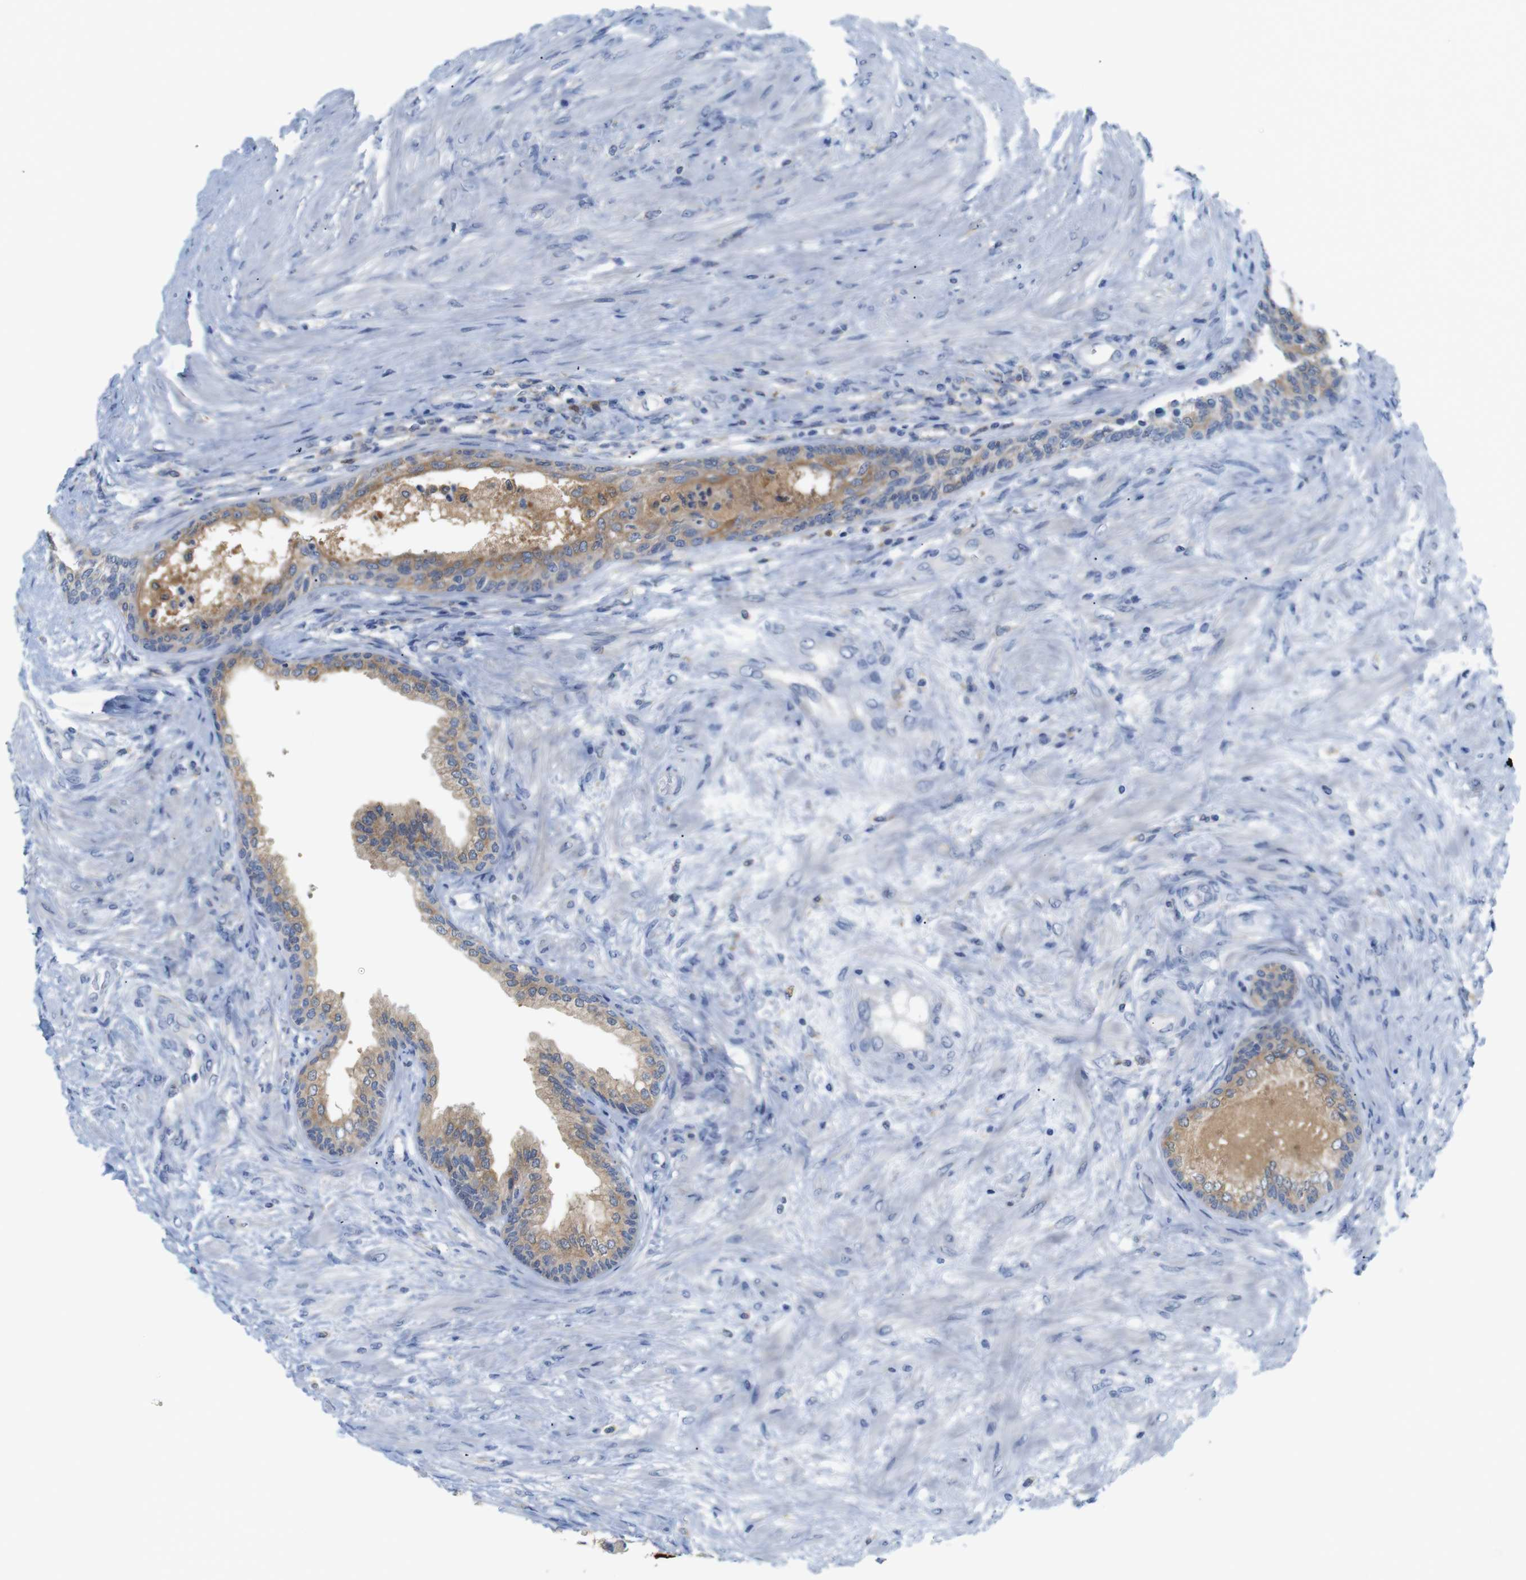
{"staining": {"intensity": "moderate", "quantity": ">75%", "location": "cytoplasmic/membranous"}, "tissue": "prostate", "cell_type": "Glandular cells", "image_type": "normal", "snomed": [{"axis": "morphology", "description": "Normal tissue, NOS"}, {"axis": "topography", "description": "Prostate"}], "caption": "Human prostate stained with a brown dye reveals moderate cytoplasmic/membranous positive staining in about >75% of glandular cells.", "gene": "NEBL", "patient": {"sex": "male", "age": 76}}